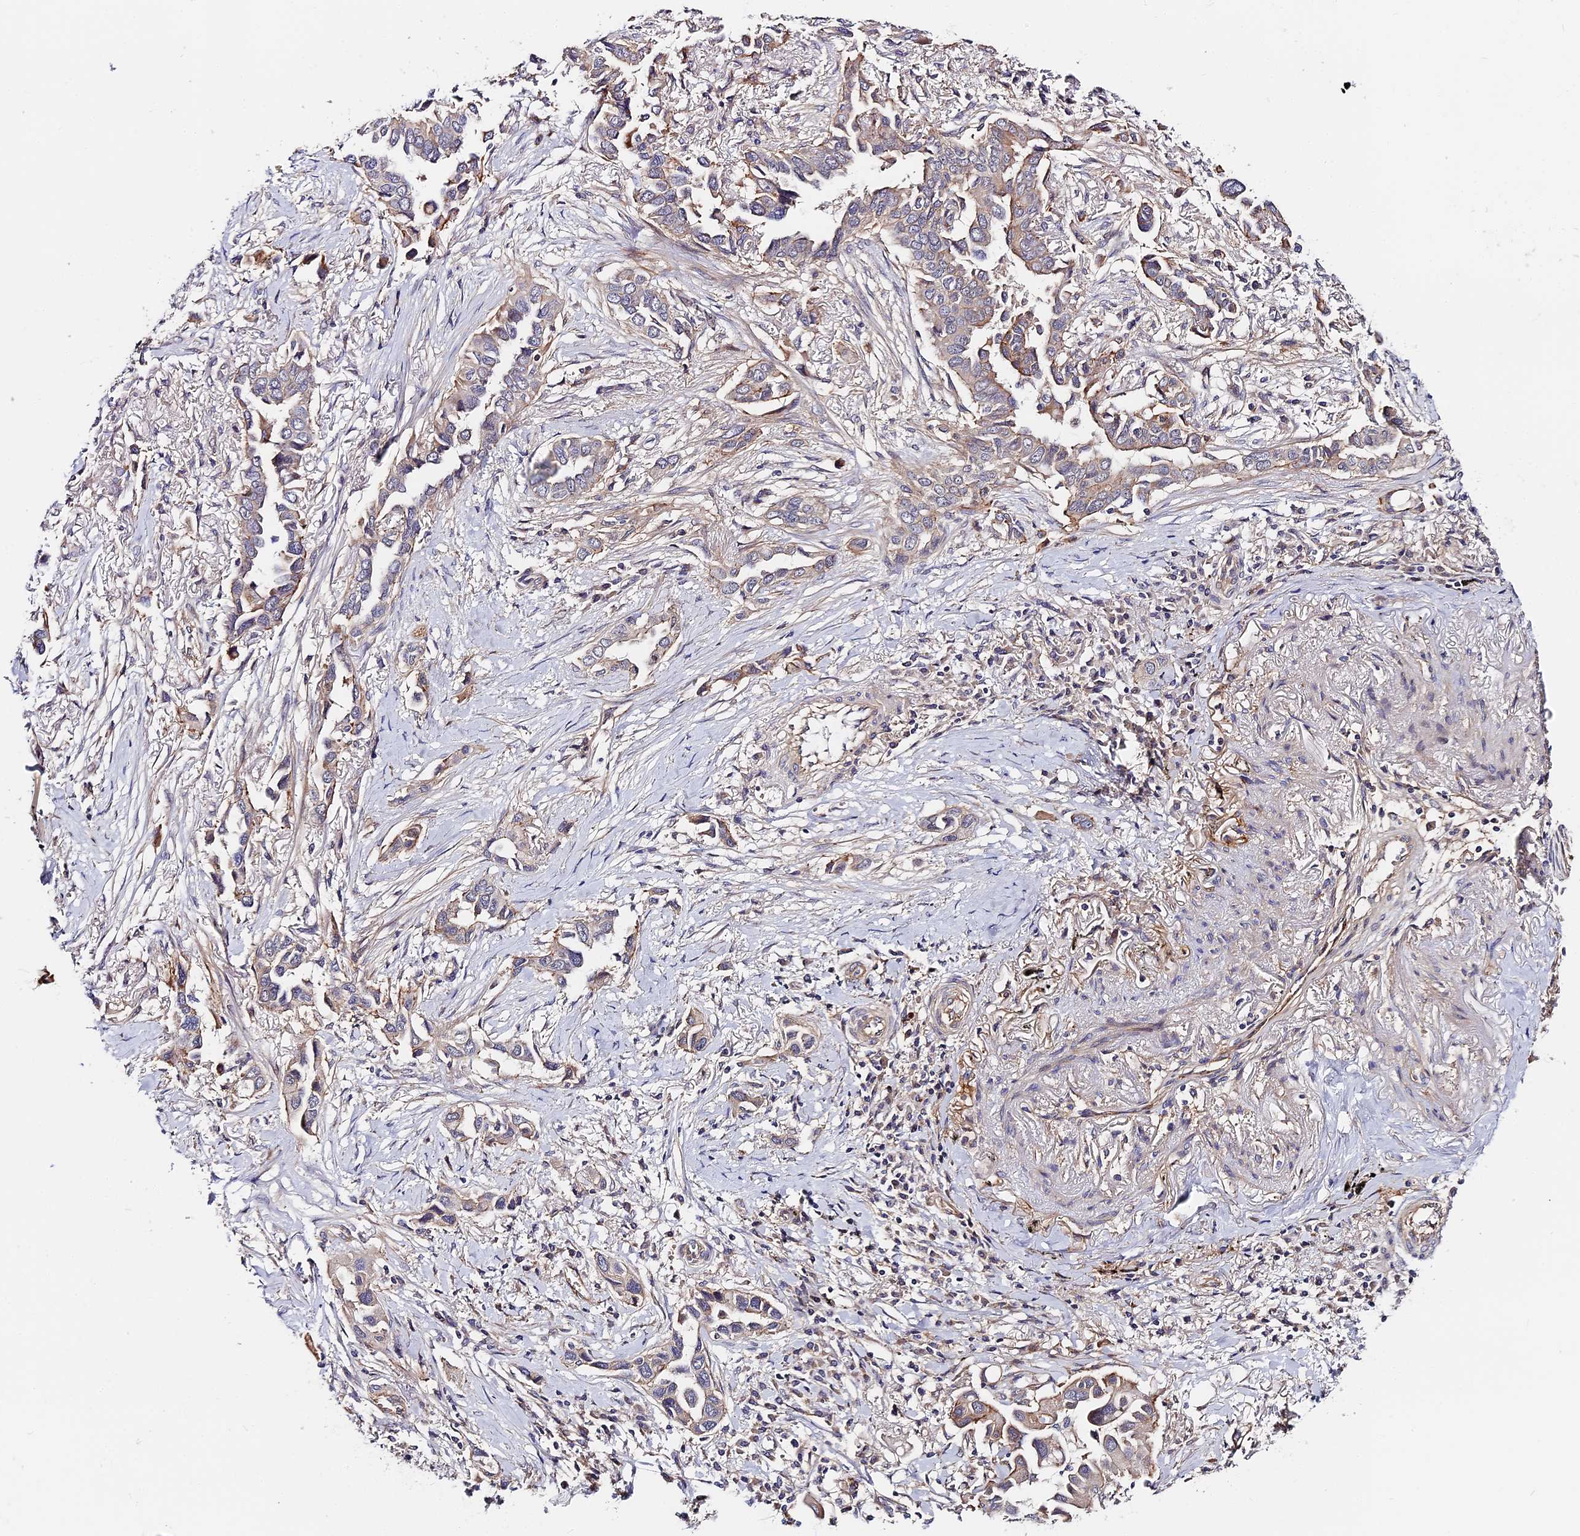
{"staining": {"intensity": "moderate", "quantity": "<25%", "location": "cytoplasmic/membranous"}, "tissue": "lung cancer", "cell_type": "Tumor cells", "image_type": "cancer", "snomed": [{"axis": "morphology", "description": "Adenocarcinoma, NOS"}, {"axis": "topography", "description": "Lung"}], "caption": "This image shows immunohistochemistry (IHC) staining of human adenocarcinoma (lung), with low moderate cytoplasmic/membranous positivity in approximately <25% of tumor cells.", "gene": "MISP3", "patient": {"sex": "female", "age": 76}}